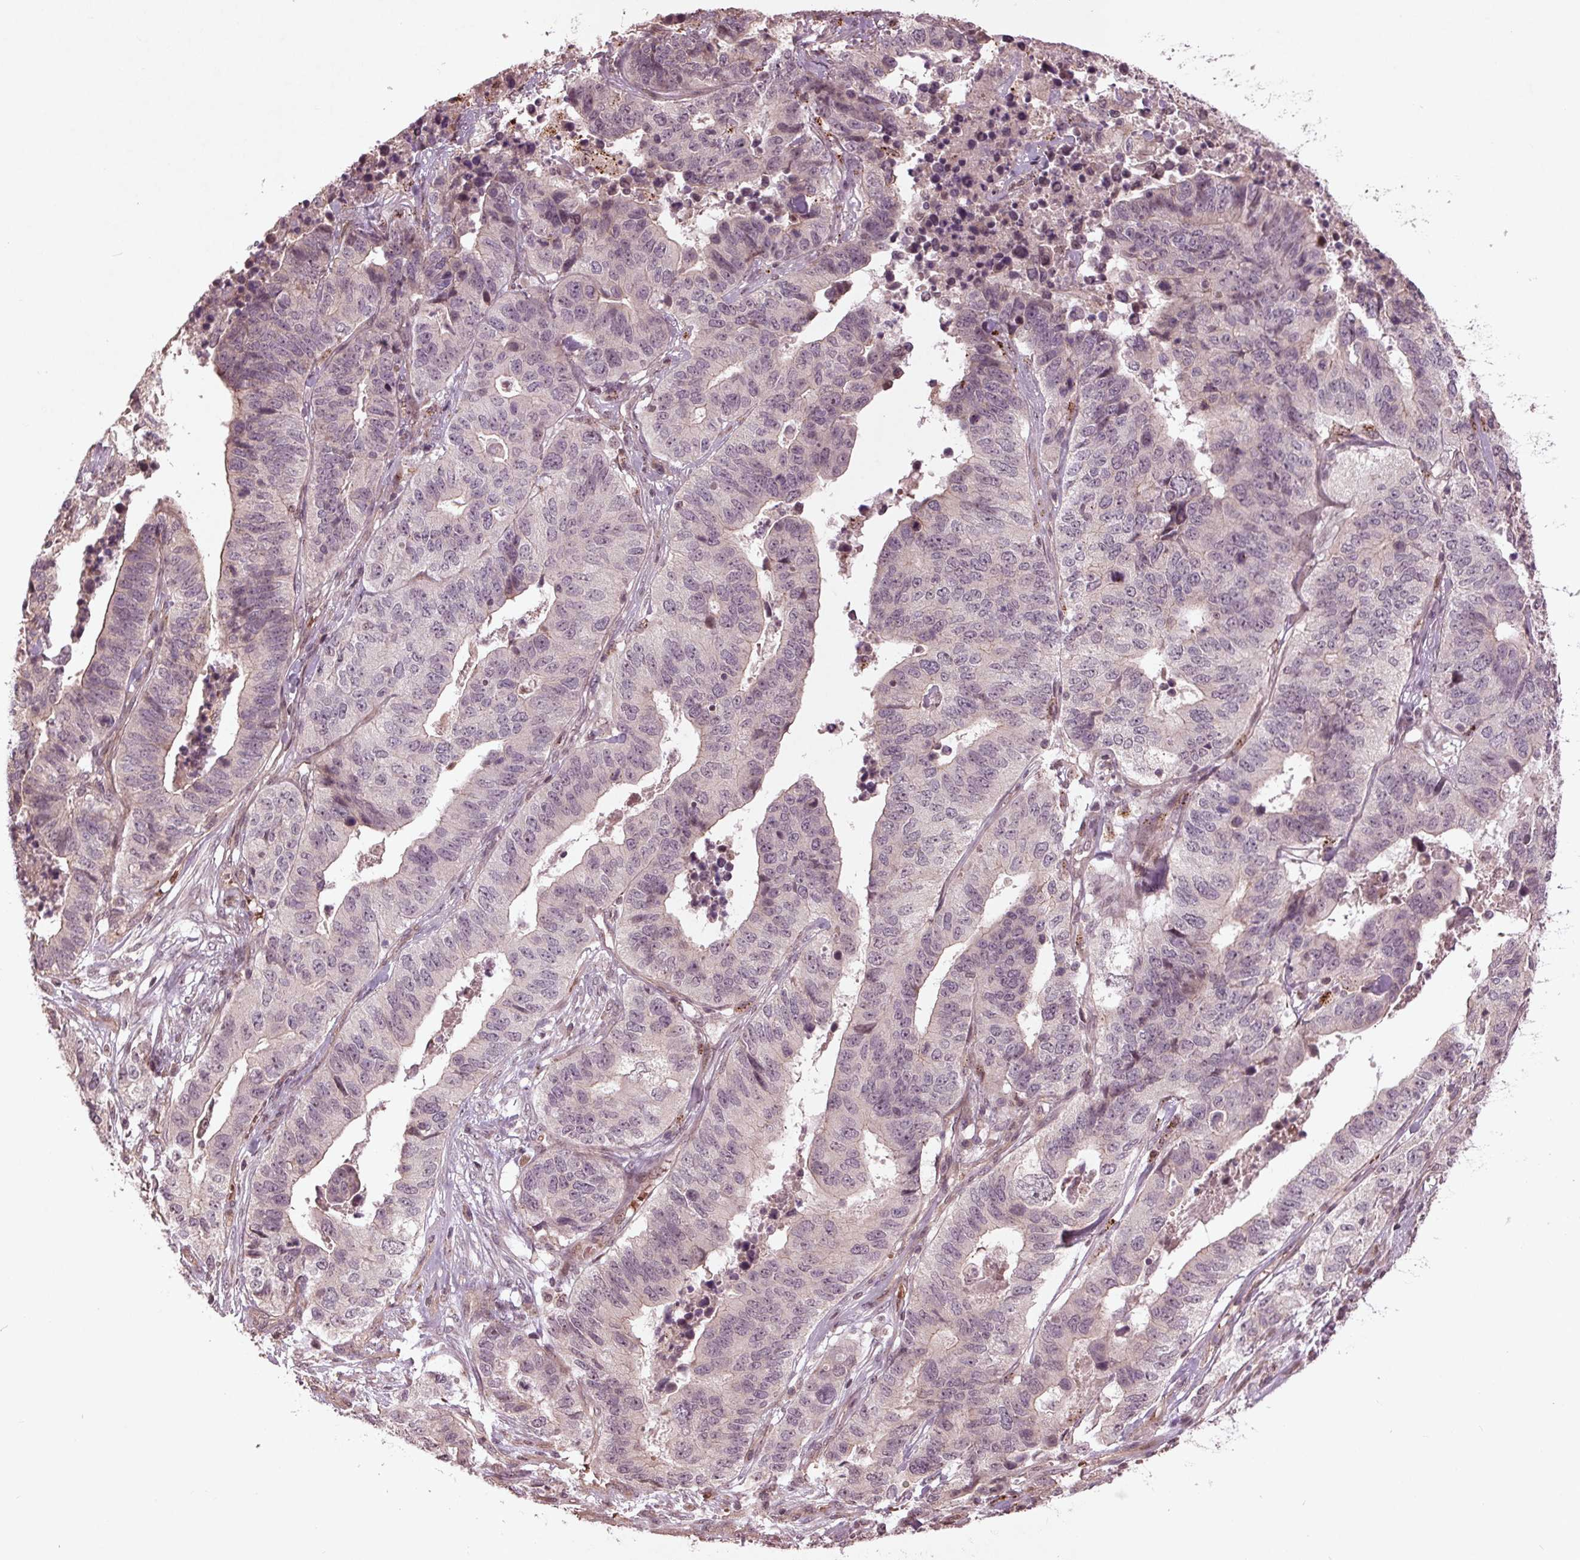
{"staining": {"intensity": "negative", "quantity": "none", "location": "none"}, "tissue": "stomach cancer", "cell_type": "Tumor cells", "image_type": "cancer", "snomed": [{"axis": "morphology", "description": "Adenocarcinoma, NOS"}, {"axis": "topography", "description": "Stomach, upper"}], "caption": "Stomach adenocarcinoma was stained to show a protein in brown. There is no significant staining in tumor cells. (Stains: DAB (3,3'-diaminobenzidine) IHC with hematoxylin counter stain, Microscopy: brightfield microscopy at high magnification).", "gene": "CDKL4", "patient": {"sex": "female", "age": 67}}